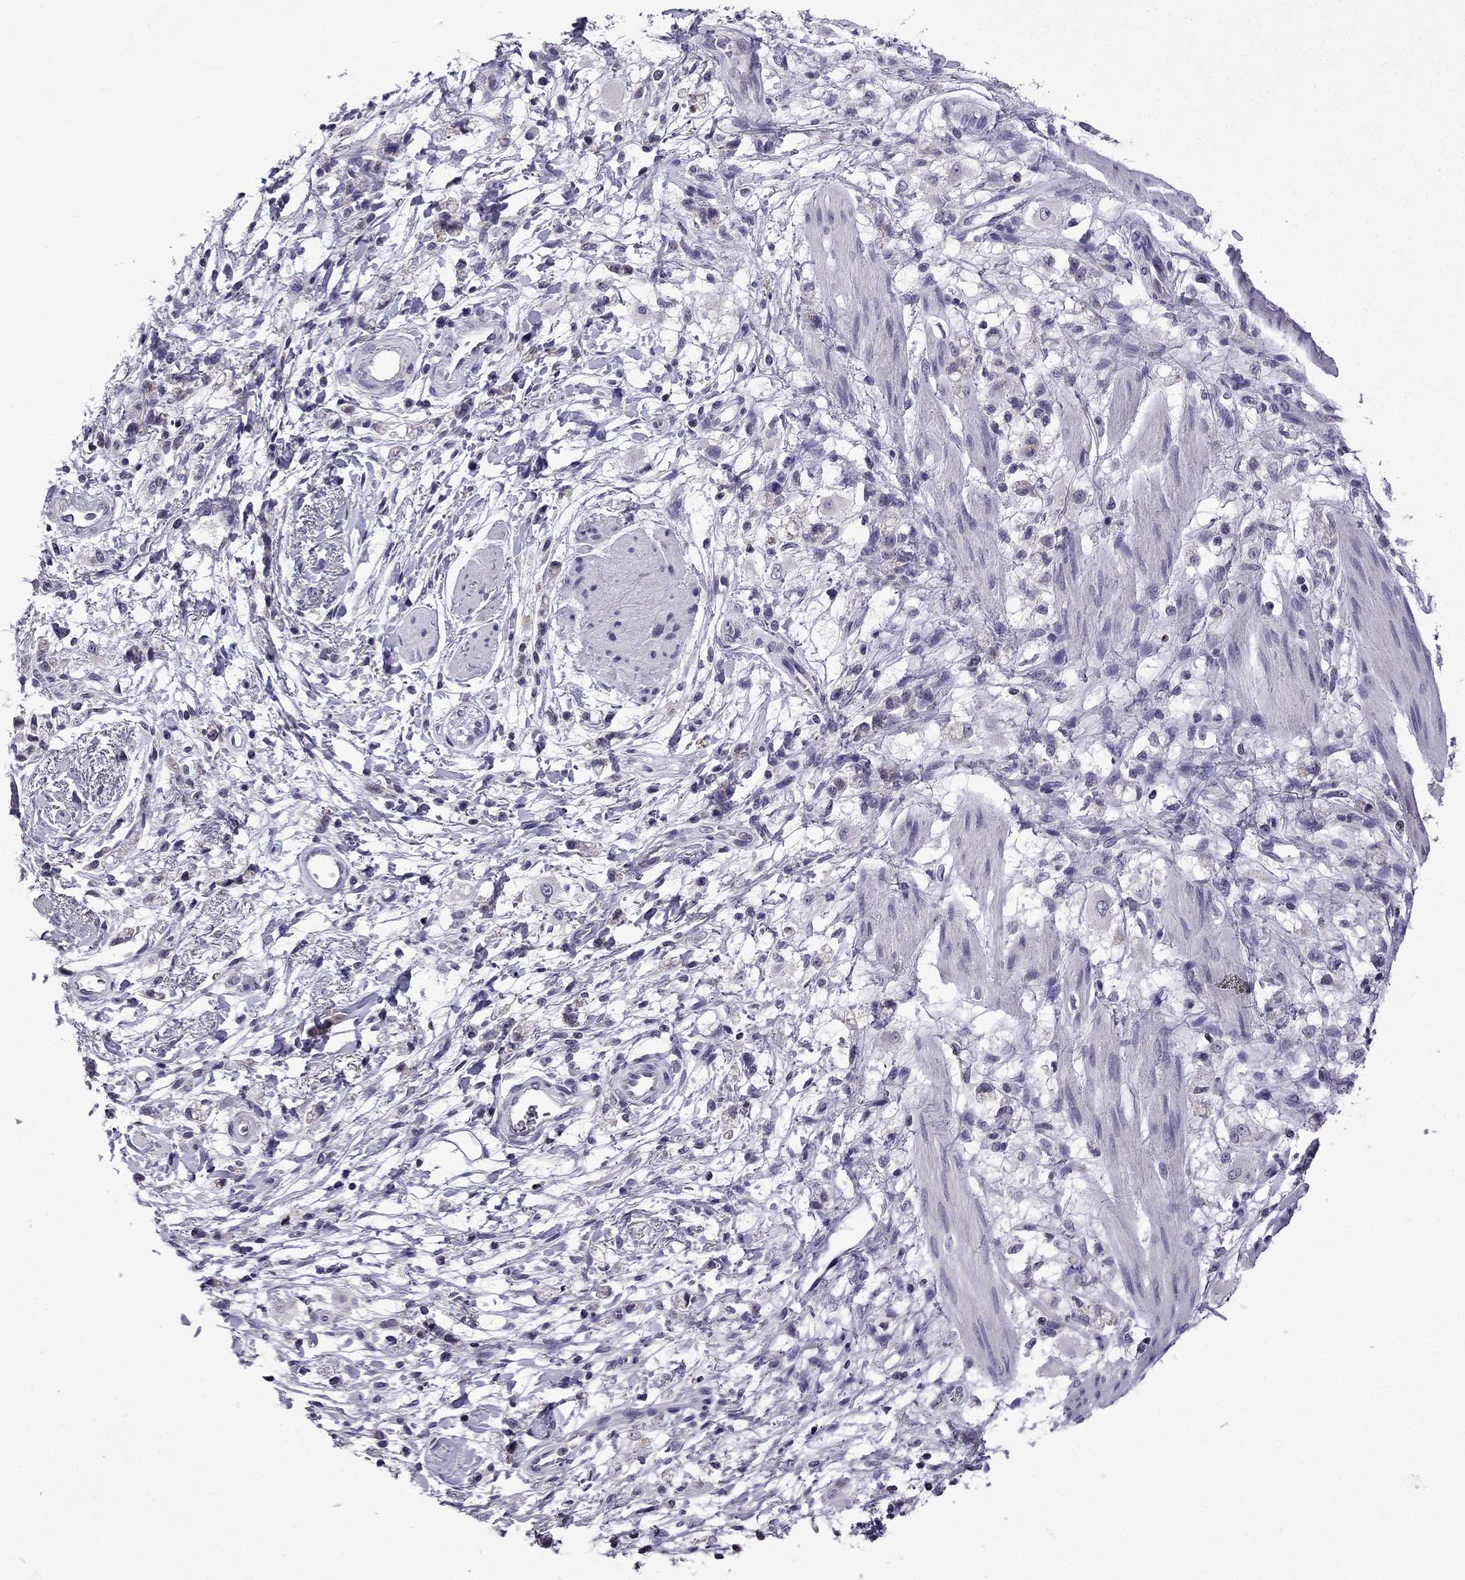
{"staining": {"intensity": "negative", "quantity": "none", "location": "none"}, "tissue": "stomach cancer", "cell_type": "Tumor cells", "image_type": "cancer", "snomed": [{"axis": "morphology", "description": "Adenocarcinoma, NOS"}, {"axis": "topography", "description": "Stomach"}], "caption": "Immunohistochemistry (IHC) photomicrograph of neoplastic tissue: human stomach cancer (adenocarcinoma) stained with DAB displays no significant protein expression in tumor cells.", "gene": "TTN", "patient": {"sex": "female", "age": 60}}